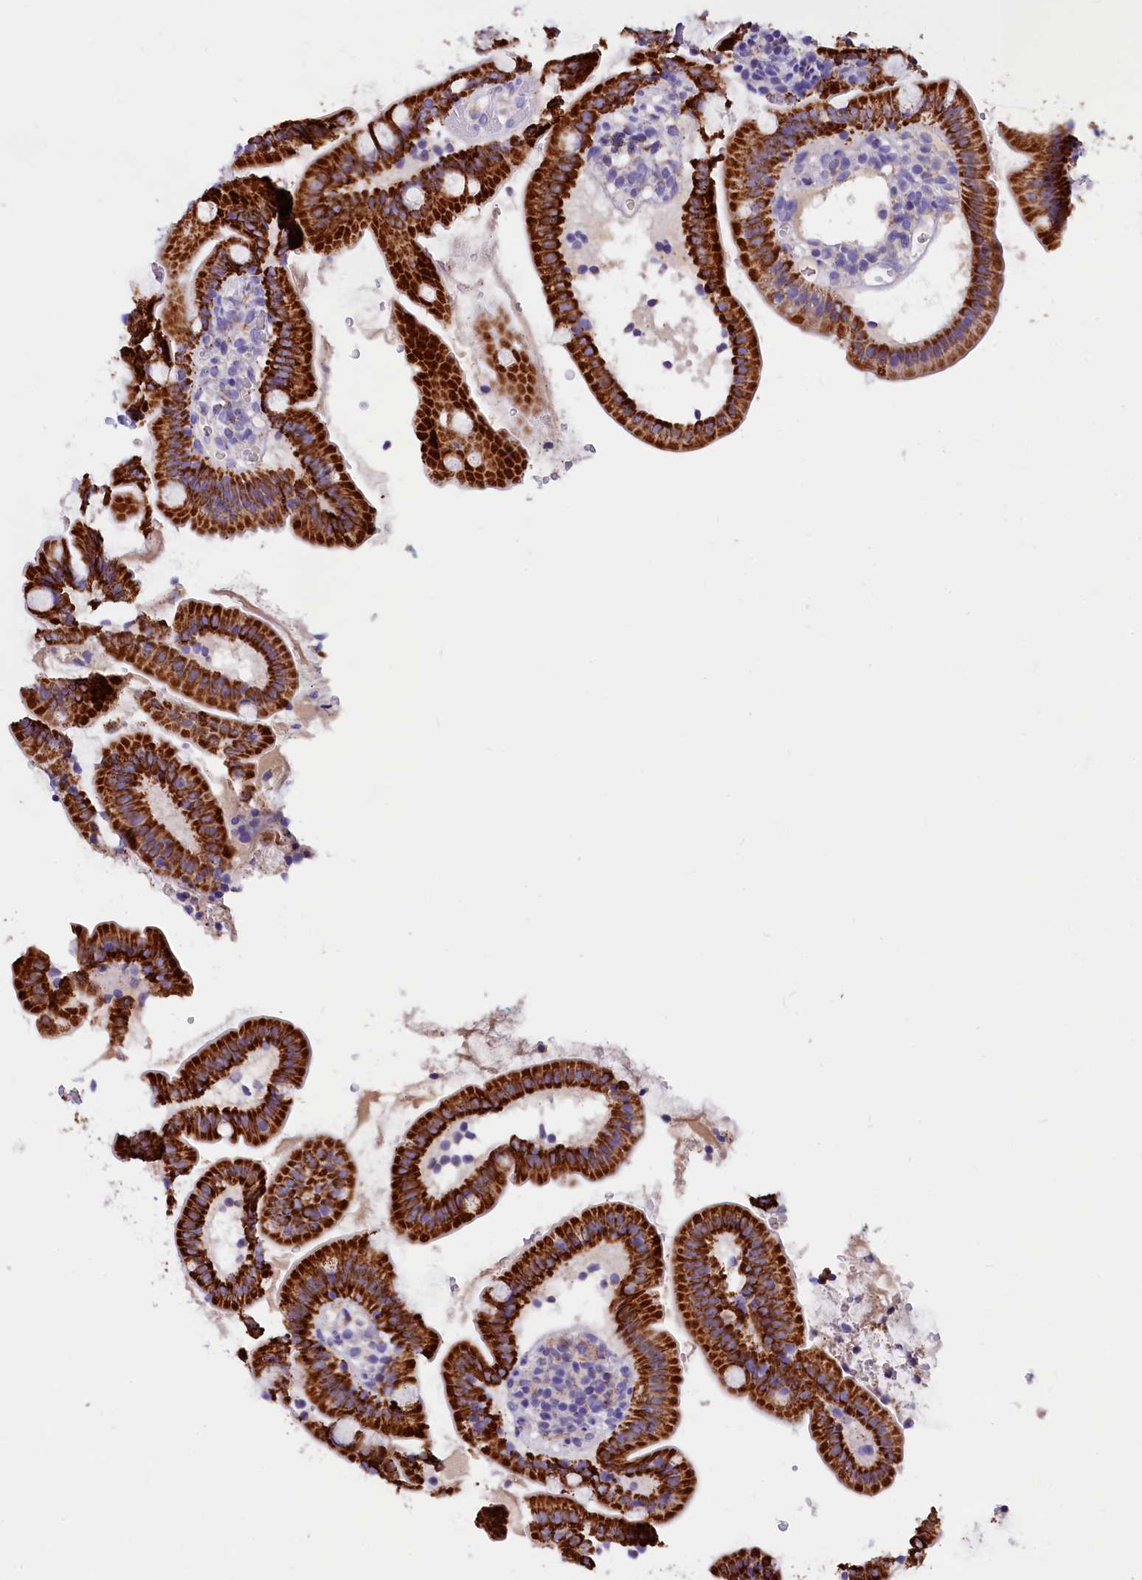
{"staining": {"intensity": "strong", "quantity": ">75%", "location": "cytoplasmic/membranous"}, "tissue": "duodenum", "cell_type": "Glandular cells", "image_type": "normal", "snomed": [{"axis": "morphology", "description": "Normal tissue, NOS"}, {"axis": "topography", "description": "Duodenum"}], "caption": "A high amount of strong cytoplasmic/membranous positivity is appreciated in approximately >75% of glandular cells in benign duodenum.", "gene": "ABAT", "patient": {"sex": "female", "age": 67}}